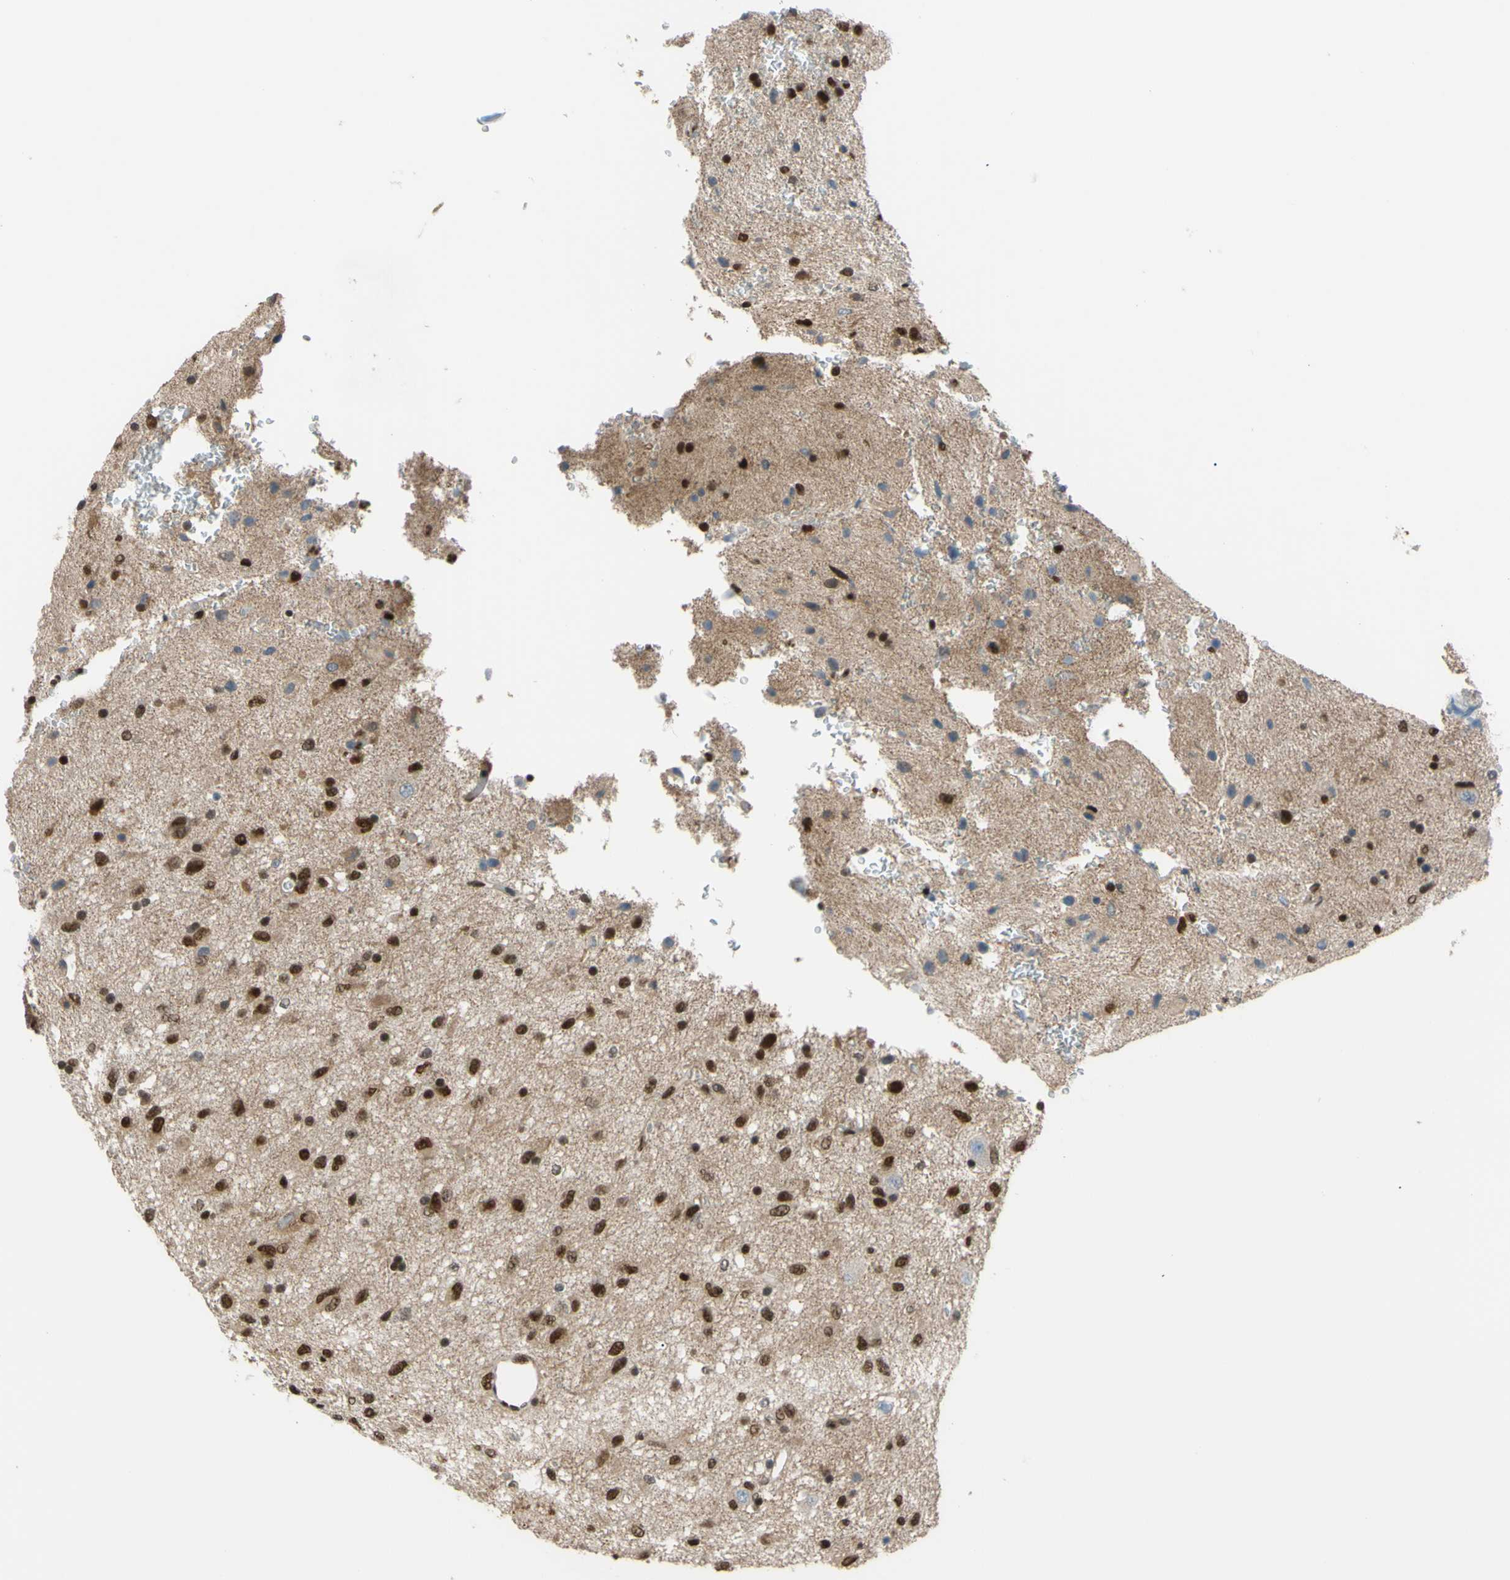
{"staining": {"intensity": "strong", "quantity": ">75%", "location": "nuclear"}, "tissue": "glioma", "cell_type": "Tumor cells", "image_type": "cancer", "snomed": [{"axis": "morphology", "description": "Glioma, malignant, Low grade"}, {"axis": "topography", "description": "Brain"}], "caption": "Immunohistochemistry (IHC) staining of malignant glioma (low-grade), which exhibits high levels of strong nuclear staining in approximately >75% of tumor cells indicating strong nuclear protein positivity. The staining was performed using DAB (brown) for protein detection and nuclei were counterstained in hematoxylin (blue).", "gene": "FKBP5", "patient": {"sex": "male", "age": 77}}